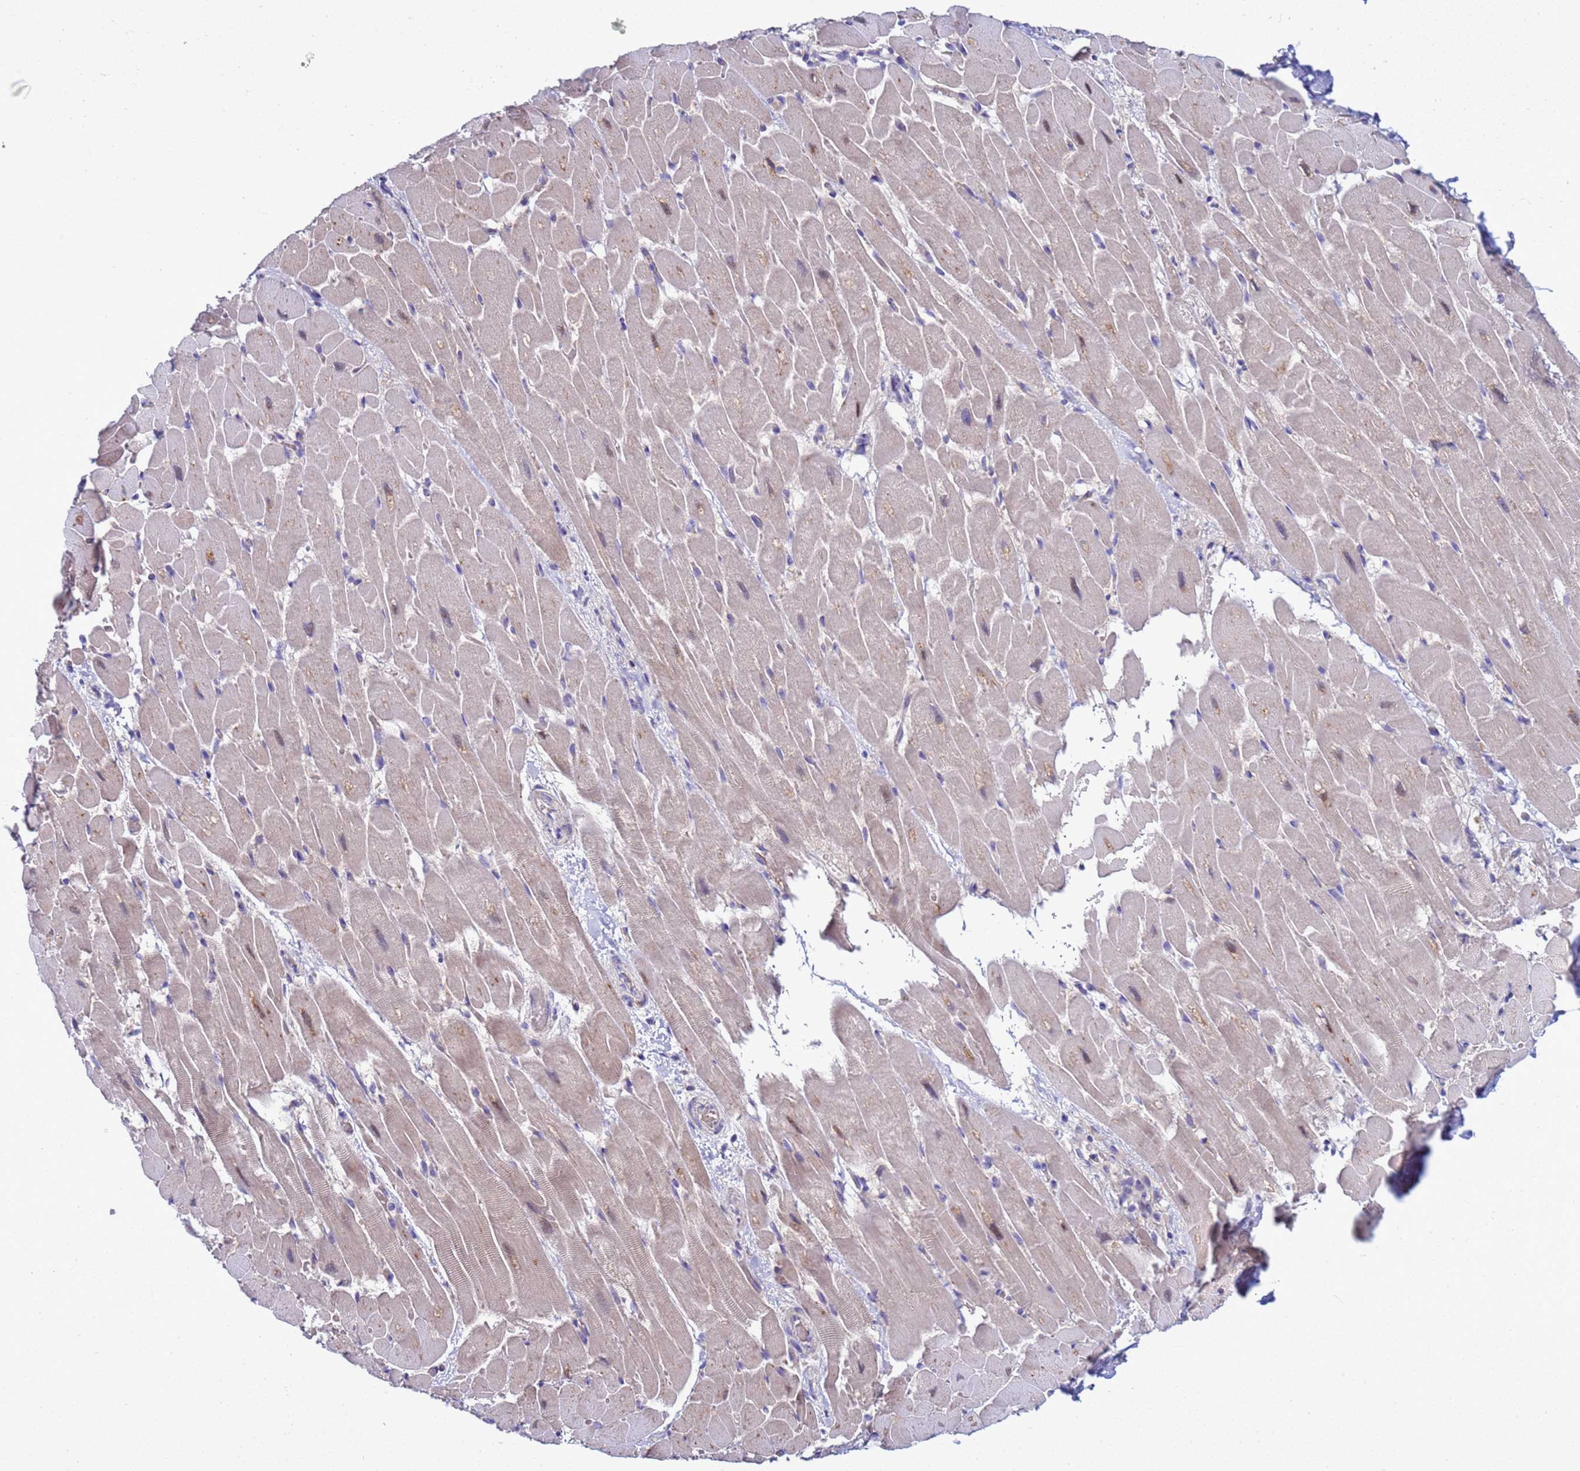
{"staining": {"intensity": "weak", "quantity": "25%-75%", "location": "cytoplasmic/membranous"}, "tissue": "heart muscle", "cell_type": "Cardiomyocytes", "image_type": "normal", "snomed": [{"axis": "morphology", "description": "Normal tissue, NOS"}, {"axis": "topography", "description": "Heart"}], "caption": "A high-resolution micrograph shows IHC staining of unremarkable heart muscle, which displays weak cytoplasmic/membranous staining in approximately 25%-75% of cardiomyocytes. The staining was performed using DAB to visualize the protein expression in brown, while the nuclei were stained in blue with hematoxylin (Magnification: 20x).", "gene": "NAT1", "patient": {"sex": "male", "age": 37}}